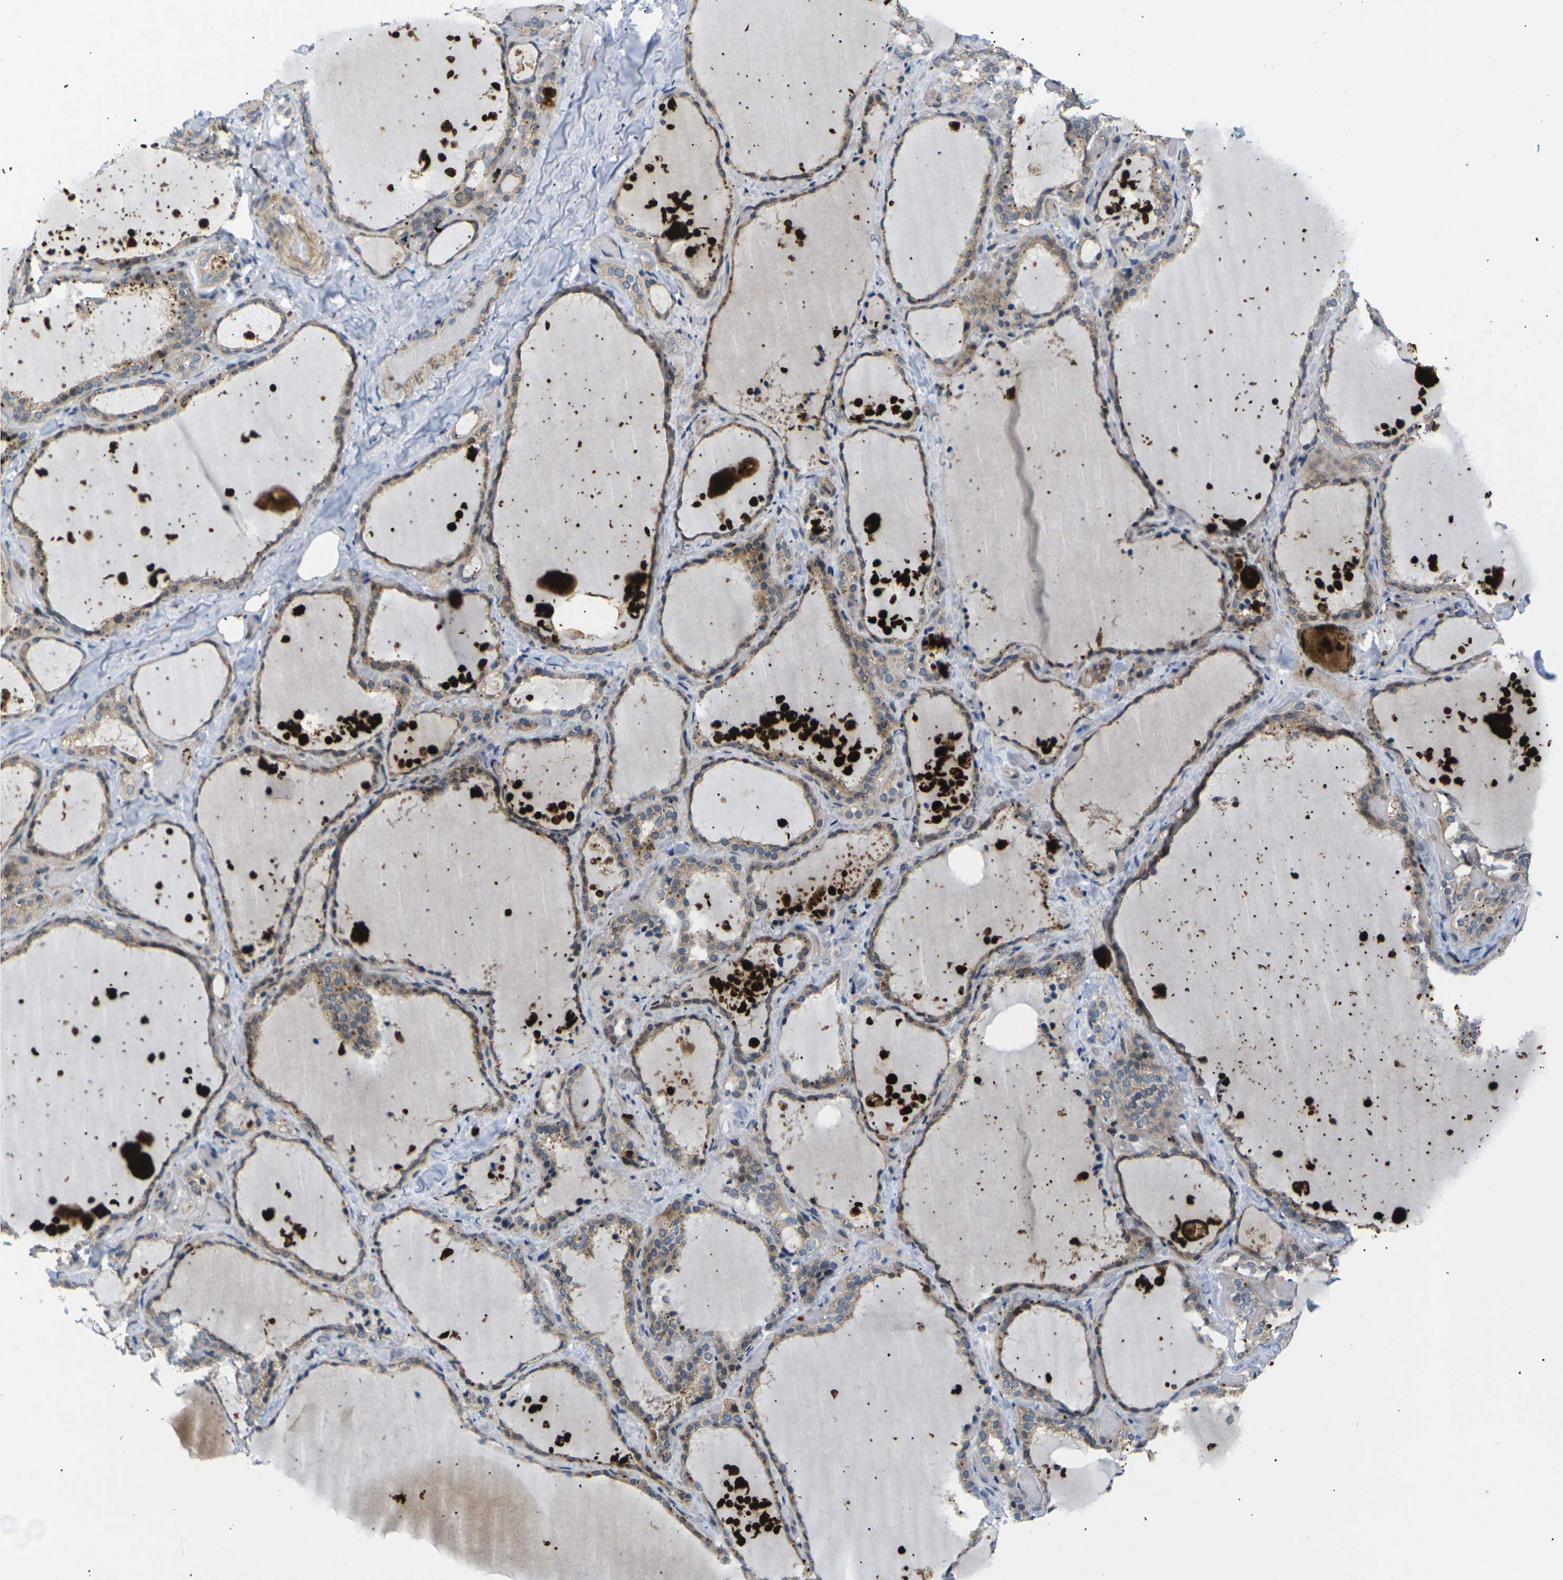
{"staining": {"intensity": "moderate", "quantity": ">75%", "location": "cytoplasmic/membranous"}, "tissue": "thyroid gland", "cell_type": "Glandular cells", "image_type": "normal", "snomed": [{"axis": "morphology", "description": "Normal tissue, NOS"}, {"axis": "topography", "description": "Thyroid gland"}], "caption": "IHC staining of unremarkable thyroid gland, which demonstrates medium levels of moderate cytoplasmic/membranous staining in approximately >75% of glandular cells indicating moderate cytoplasmic/membranous protein staining. The staining was performed using DAB (3,3'-diaminobenzidine) (brown) for protein detection and nuclei were counterstained in hematoxylin (blue).", "gene": "RPS6KA3", "patient": {"sex": "female", "age": 44}}